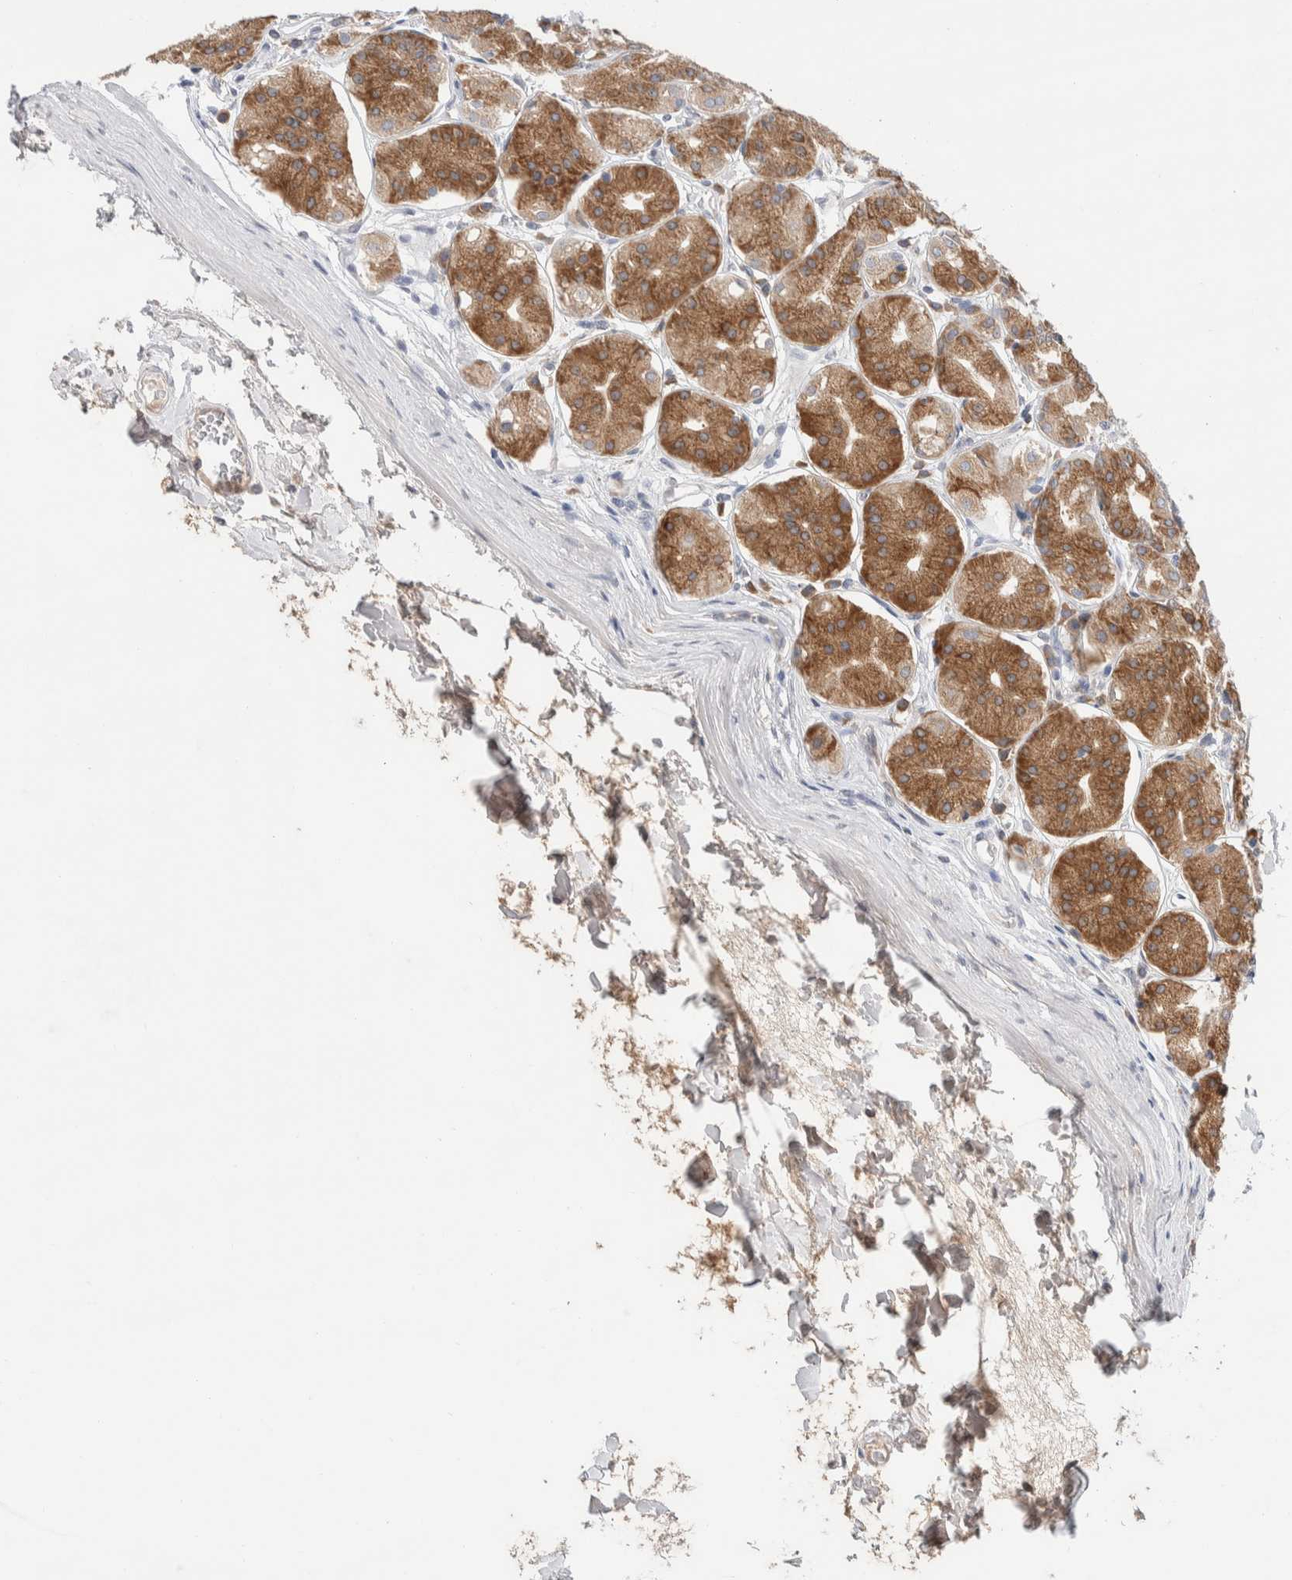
{"staining": {"intensity": "moderate", "quantity": "25%-75%", "location": "cytoplasmic/membranous"}, "tissue": "stomach", "cell_type": "Glandular cells", "image_type": "normal", "snomed": [{"axis": "morphology", "description": "Normal tissue, NOS"}, {"axis": "topography", "description": "Stomach"}, {"axis": "topography", "description": "Stomach, lower"}], "caption": "DAB (3,3'-diaminobenzidine) immunohistochemical staining of normal stomach demonstrates moderate cytoplasmic/membranous protein expression in approximately 25%-75% of glandular cells.", "gene": "RUSF1", "patient": {"sex": "female", "age": 56}}